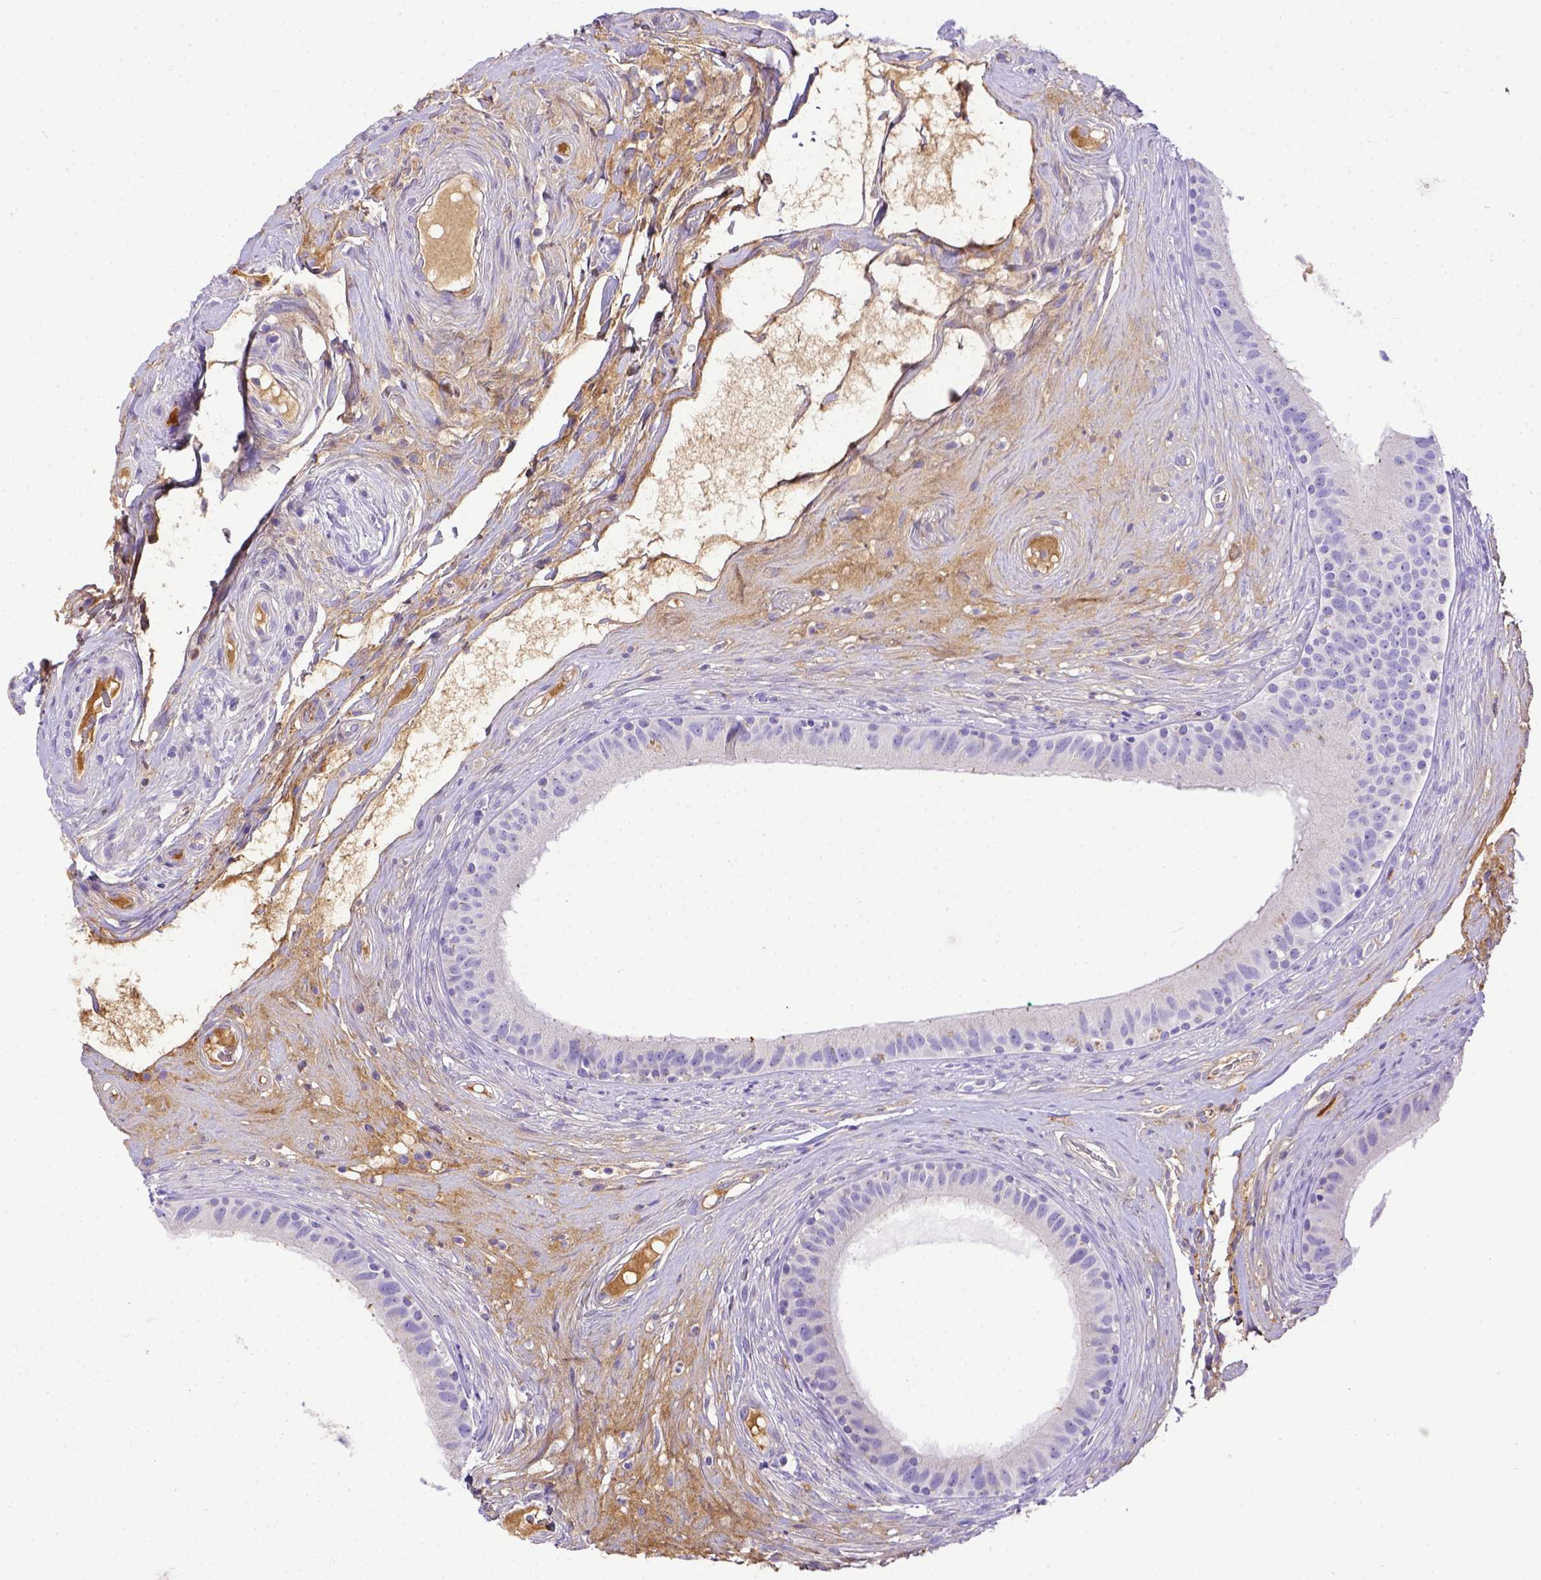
{"staining": {"intensity": "negative", "quantity": "none", "location": "none"}, "tissue": "epididymis", "cell_type": "Glandular cells", "image_type": "normal", "snomed": [{"axis": "morphology", "description": "Normal tissue, NOS"}, {"axis": "topography", "description": "Epididymis"}], "caption": "Epididymis was stained to show a protein in brown. There is no significant expression in glandular cells.", "gene": "CFAP300", "patient": {"sex": "male", "age": 59}}